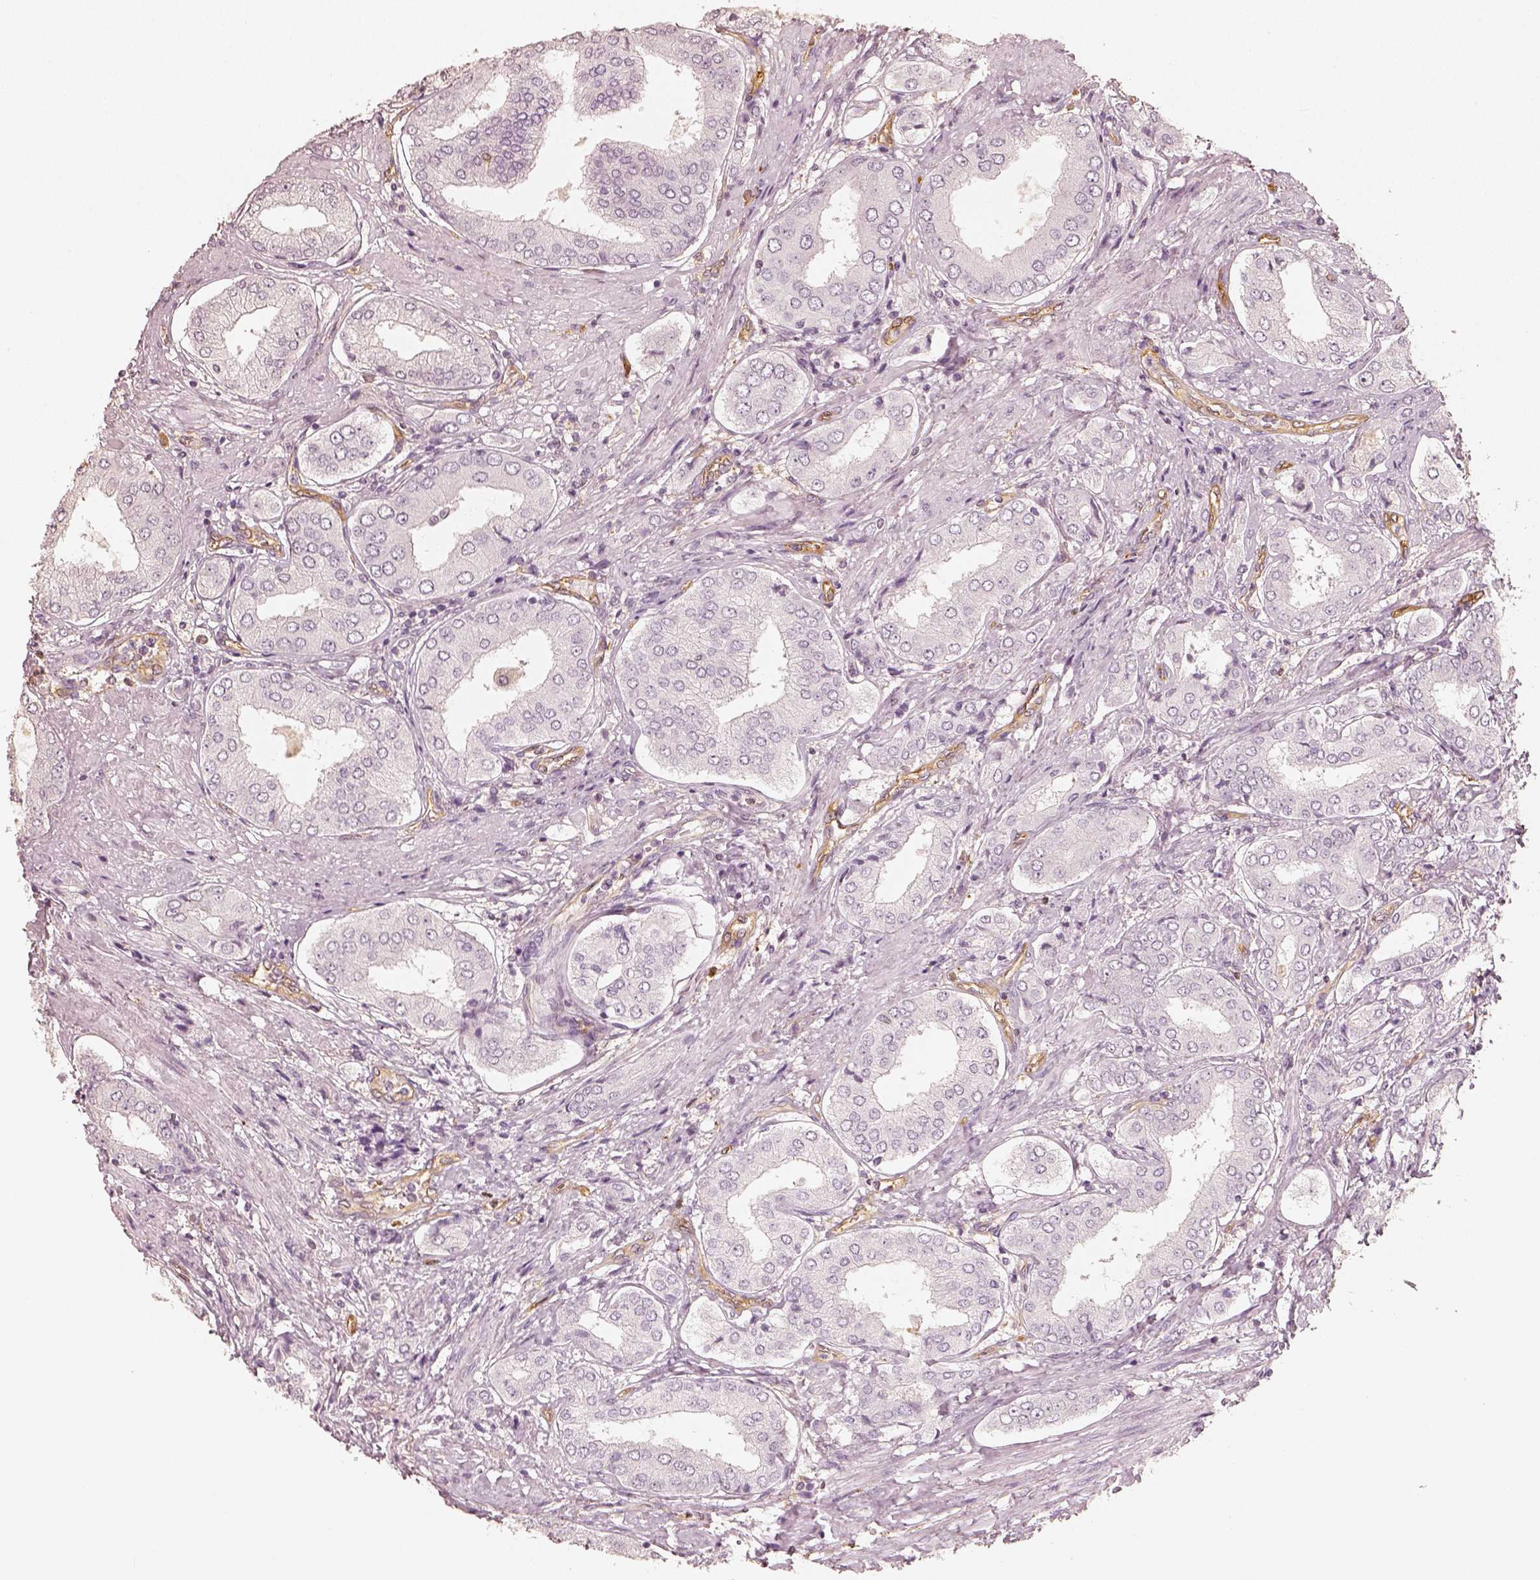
{"staining": {"intensity": "negative", "quantity": "none", "location": "none"}, "tissue": "prostate cancer", "cell_type": "Tumor cells", "image_type": "cancer", "snomed": [{"axis": "morphology", "description": "Adenocarcinoma, NOS"}, {"axis": "topography", "description": "Prostate"}], "caption": "Human prostate adenocarcinoma stained for a protein using immunohistochemistry (IHC) reveals no staining in tumor cells.", "gene": "FSCN1", "patient": {"sex": "male", "age": 63}}